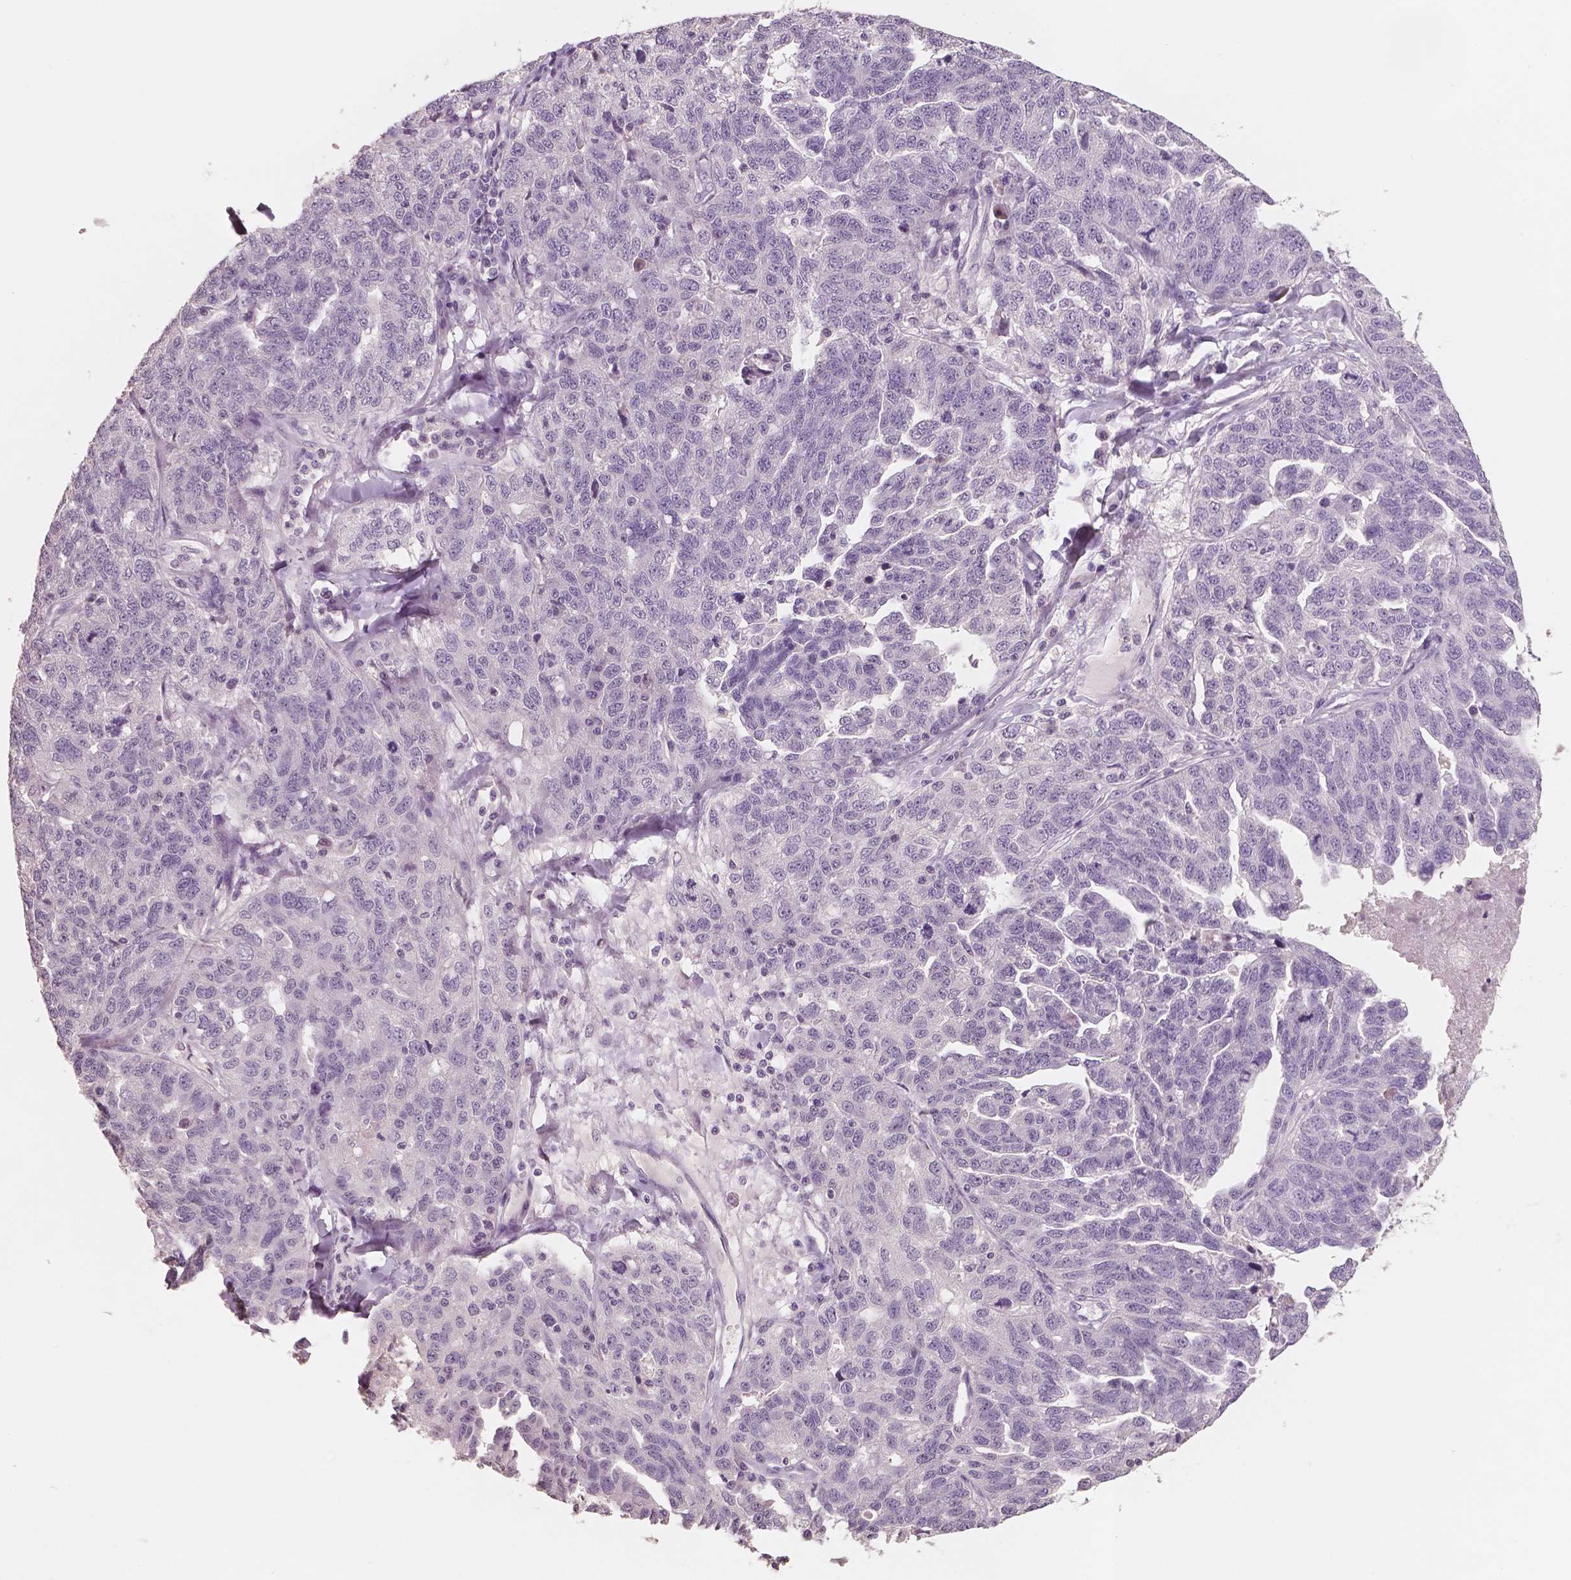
{"staining": {"intensity": "negative", "quantity": "none", "location": "none"}, "tissue": "ovarian cancer", "cell_type": "Tumor cells", "image_type": "cancer", "snomed": [{"axis": "morphology", "description": "Cystadenocarcinoma, serous, NOS"}, {"axis": "topography", "description": "Ovary"}], "caption": "Immunohistochemistry (IHC) of human ovarian cancer reveals no staining in tumor cells.", "gene": "KIT", "patient": {"sex": "female", "age": 71}}